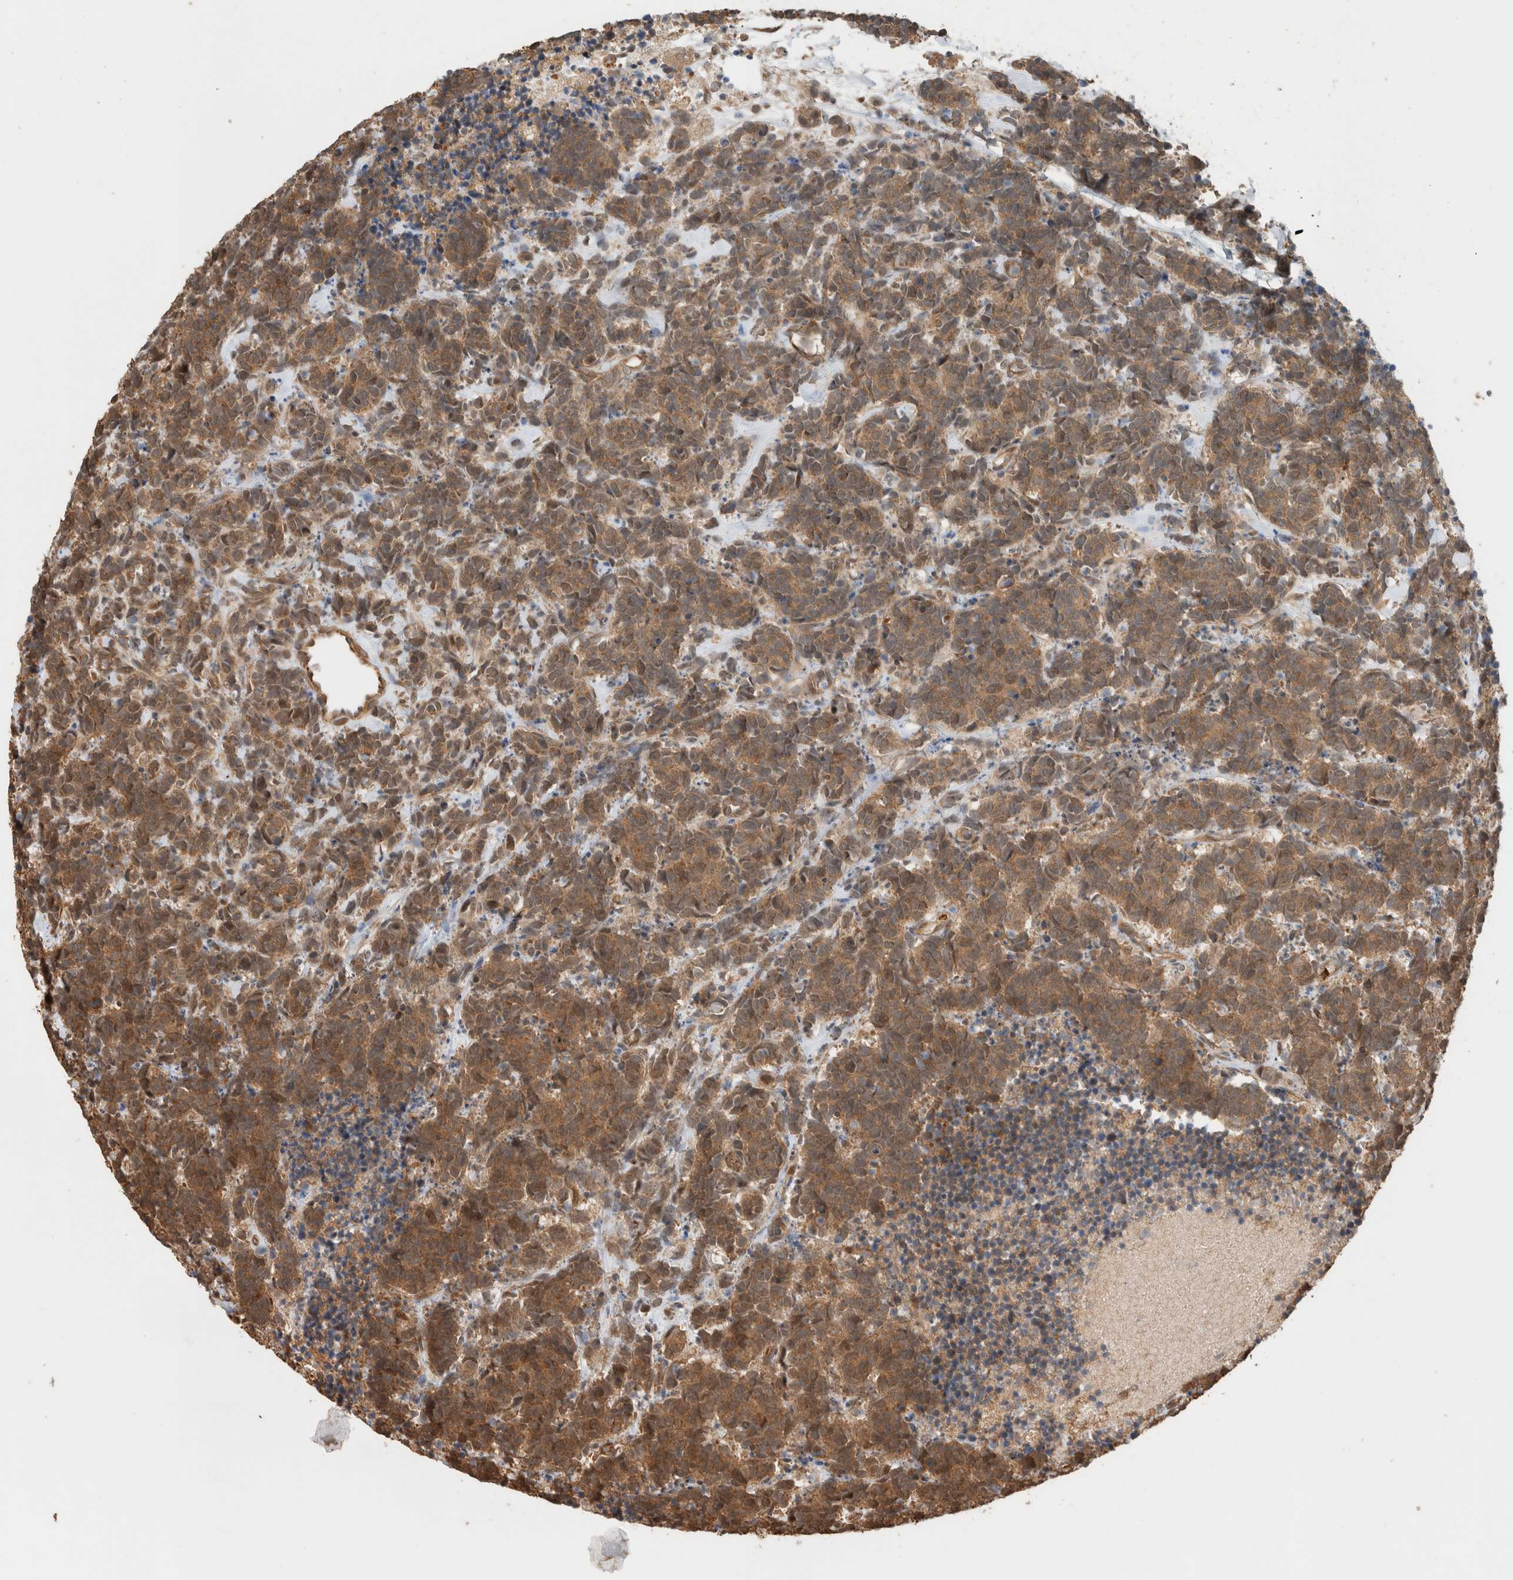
{"staining": {"intensity": "moderate", "quantity": ">75%", "location": "cytoplasmic/membranous"}, "tissue": "carcinoid", "cell_type": "Tumor cells", "image_type": "cancer", "snomed": [{"axis": "morphology", "description": "Carcinoma, NOS"}, {"axis": "morphology", "description": "Carcinoid, malignant, NOS"}, {"axis": "topography", "description": "Urinary bladder"}], "caption": "The image exhibits immunohistochemical staining of malignant carcinoid. There is moderate cytoplasmic/membranous expression is seen in about >75% of tumor cells.", "gene": "OTUD6B", "patient": {"sex": "male", "age": 57}}